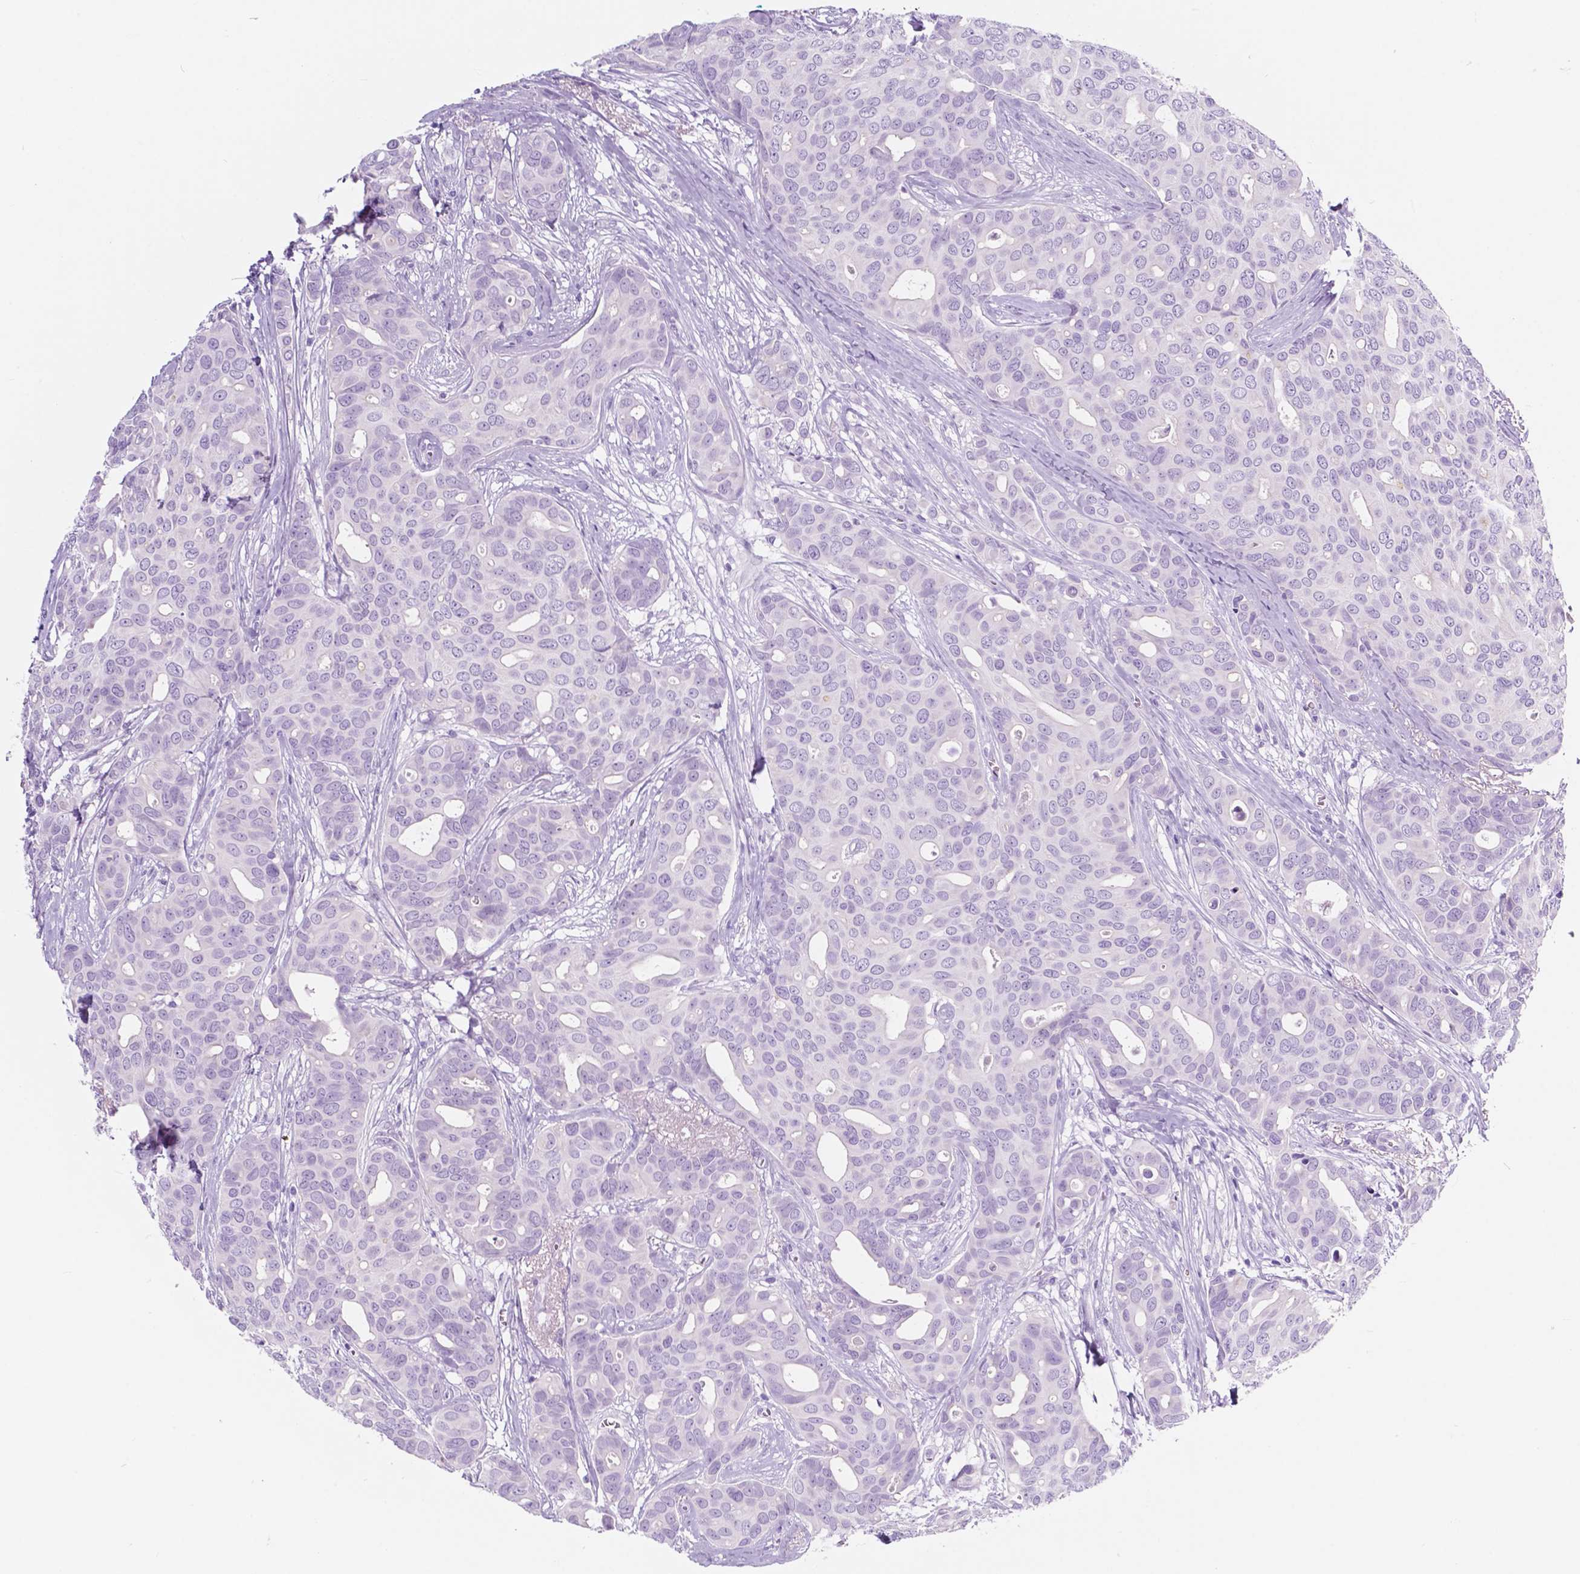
{"staining": {"intensity": "negative", "quantity": "none", "location": "none"}, "tissue": "breast cancer", "cell_type": "Tumor cells", "image_type": "cancer", "snomed": [{"axis": "morphology", "description": "Duct carcinoma"}, {"axis": "topography", "description": "Breast"}], "caption": "Invasive ductal carcinoma (breast) was stained to show a protein in brown. There is no significant staining in tumor cells.", "gene": "CUZD1", "patient": {"sex": "female", "age": 54}}